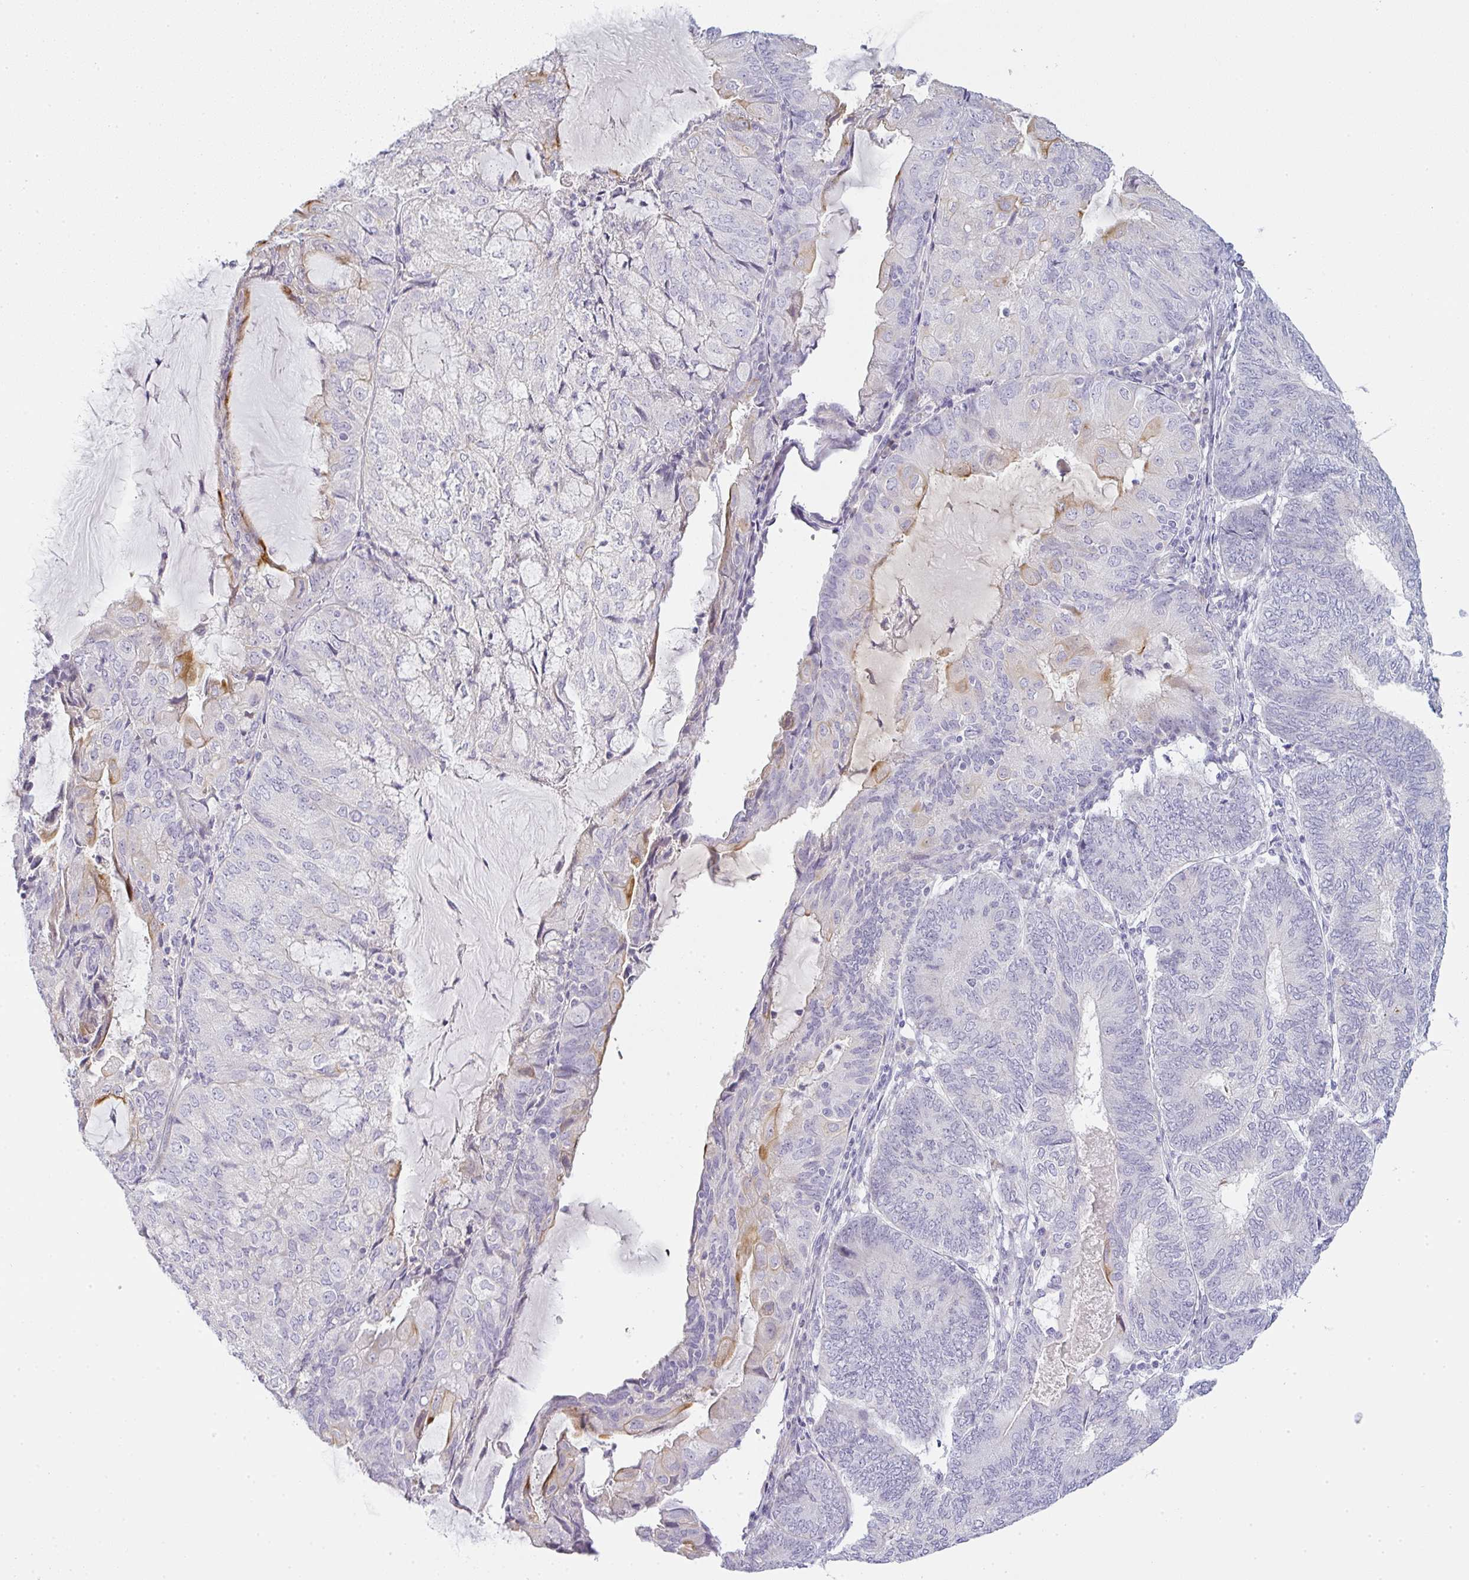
{"staining": {"intensity": "moderate", "quantity": "<25%", "location": "cytoplasmic/membranous"}, "tissue": "endometrial cancer", "cell_type": "Tumor cells", "image_type": "cancer", "snomed": [{"axis": "morphology", "description": "Adenocarcinoma, NOS"}, {"axis": "topography", "description": "Endometrium"}], "caption": "IHC (DAB) staining of human endometrial cancer exhibits moderate cytoplasmic/membranous protein expression in approximately <25% of tumor cells.", "gene": "SIRPB2", "patient": {"sex": "female", "age": 81}}